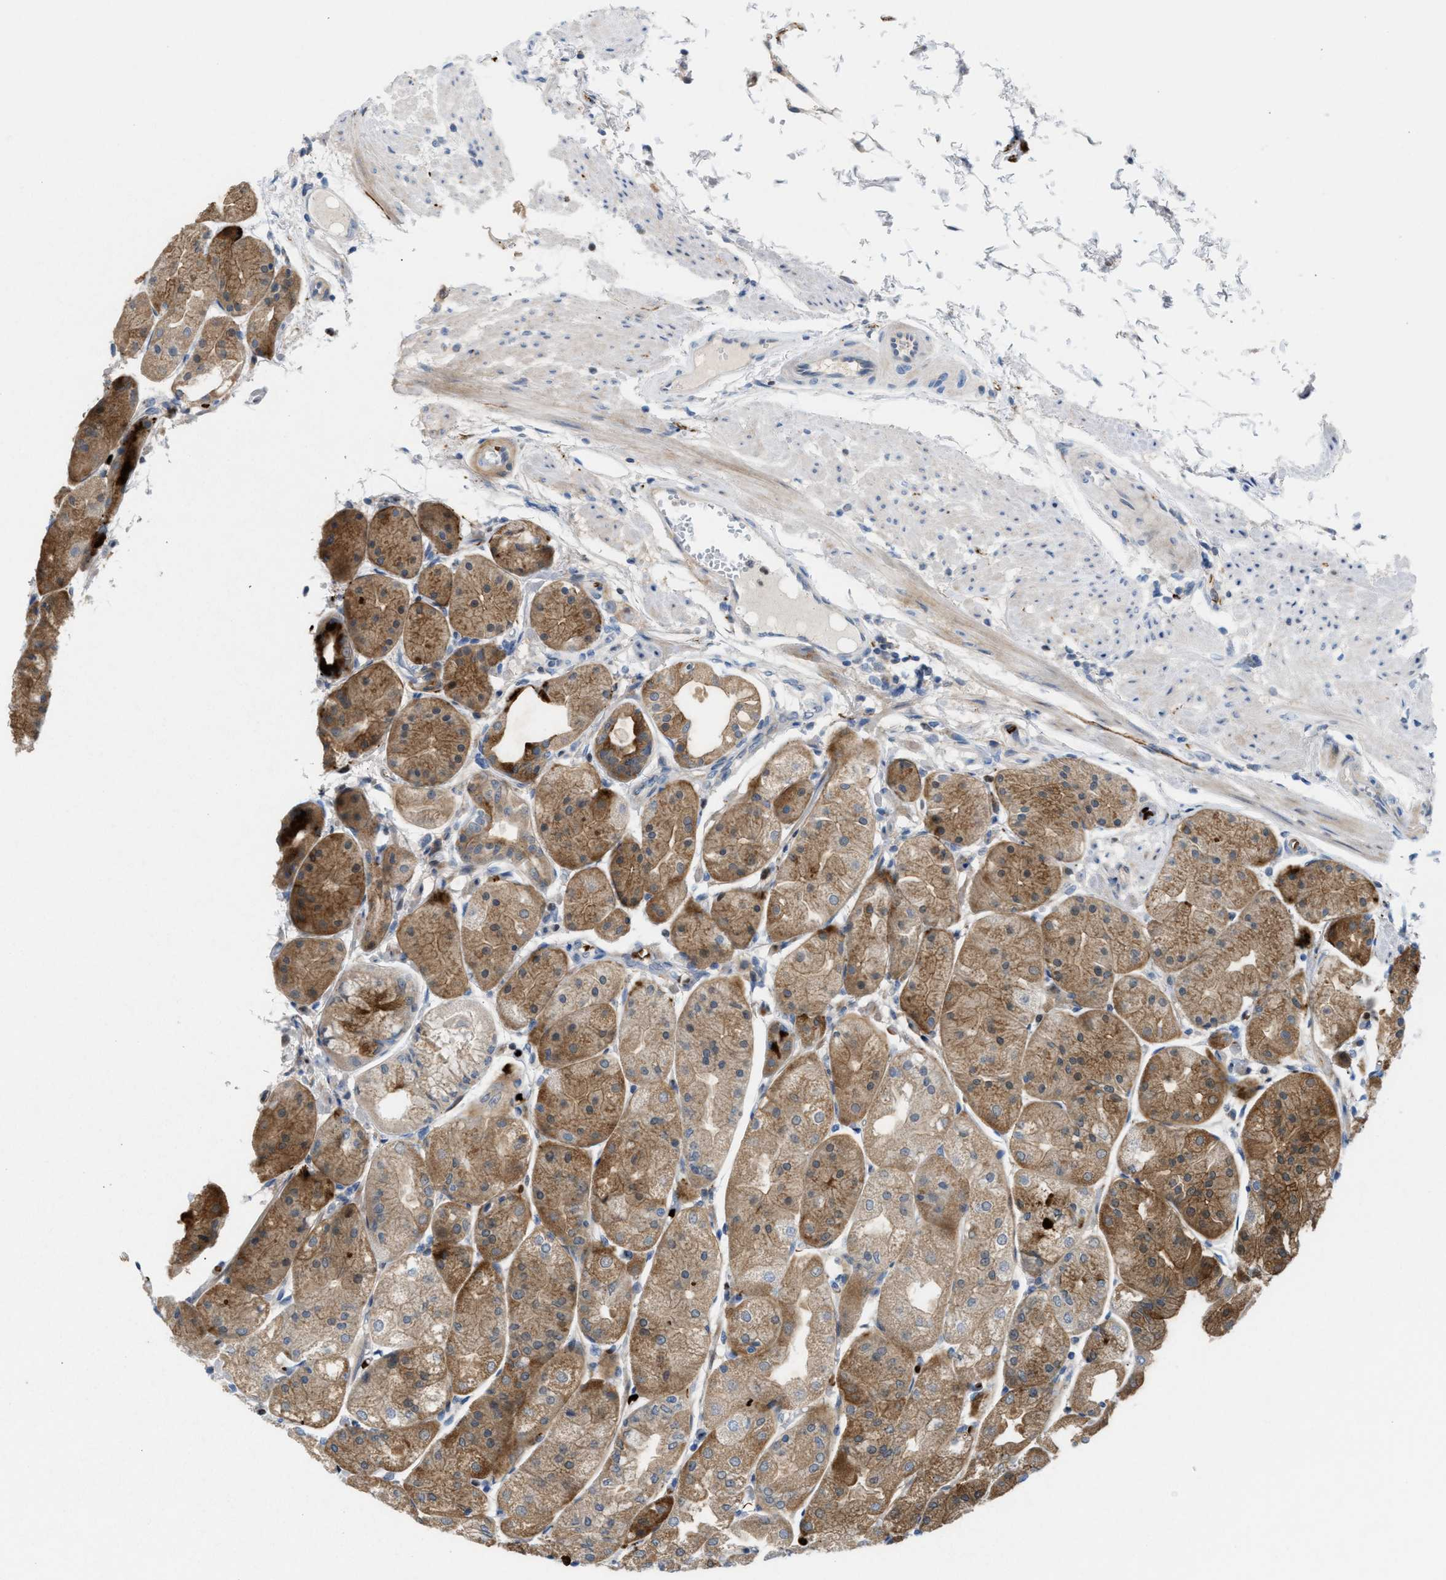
{"staining": {"intensity": "moderate", "quantity": ">75%", "location": "cytoplasmic/membranous,nuclear"}, "tissue": "stomach", "cell_type": "Glandular cells", "image_type": "normal", "snomed": [{"axis": "morphology", "description": "Normal tissue, NOS"}, {"axis": "topography", "description": "Stomach, upper"}], "caption": "Immunohistochemistry photomicrograph of normal human stomach stained for a protein (brown), which reveals medium levels of moderate cytoplasmic/membranous,nuclear positivity in approximately >75% of glandular cells.", "gene": "PPM1D", "patient": {"sex": "male", "age": 72}}